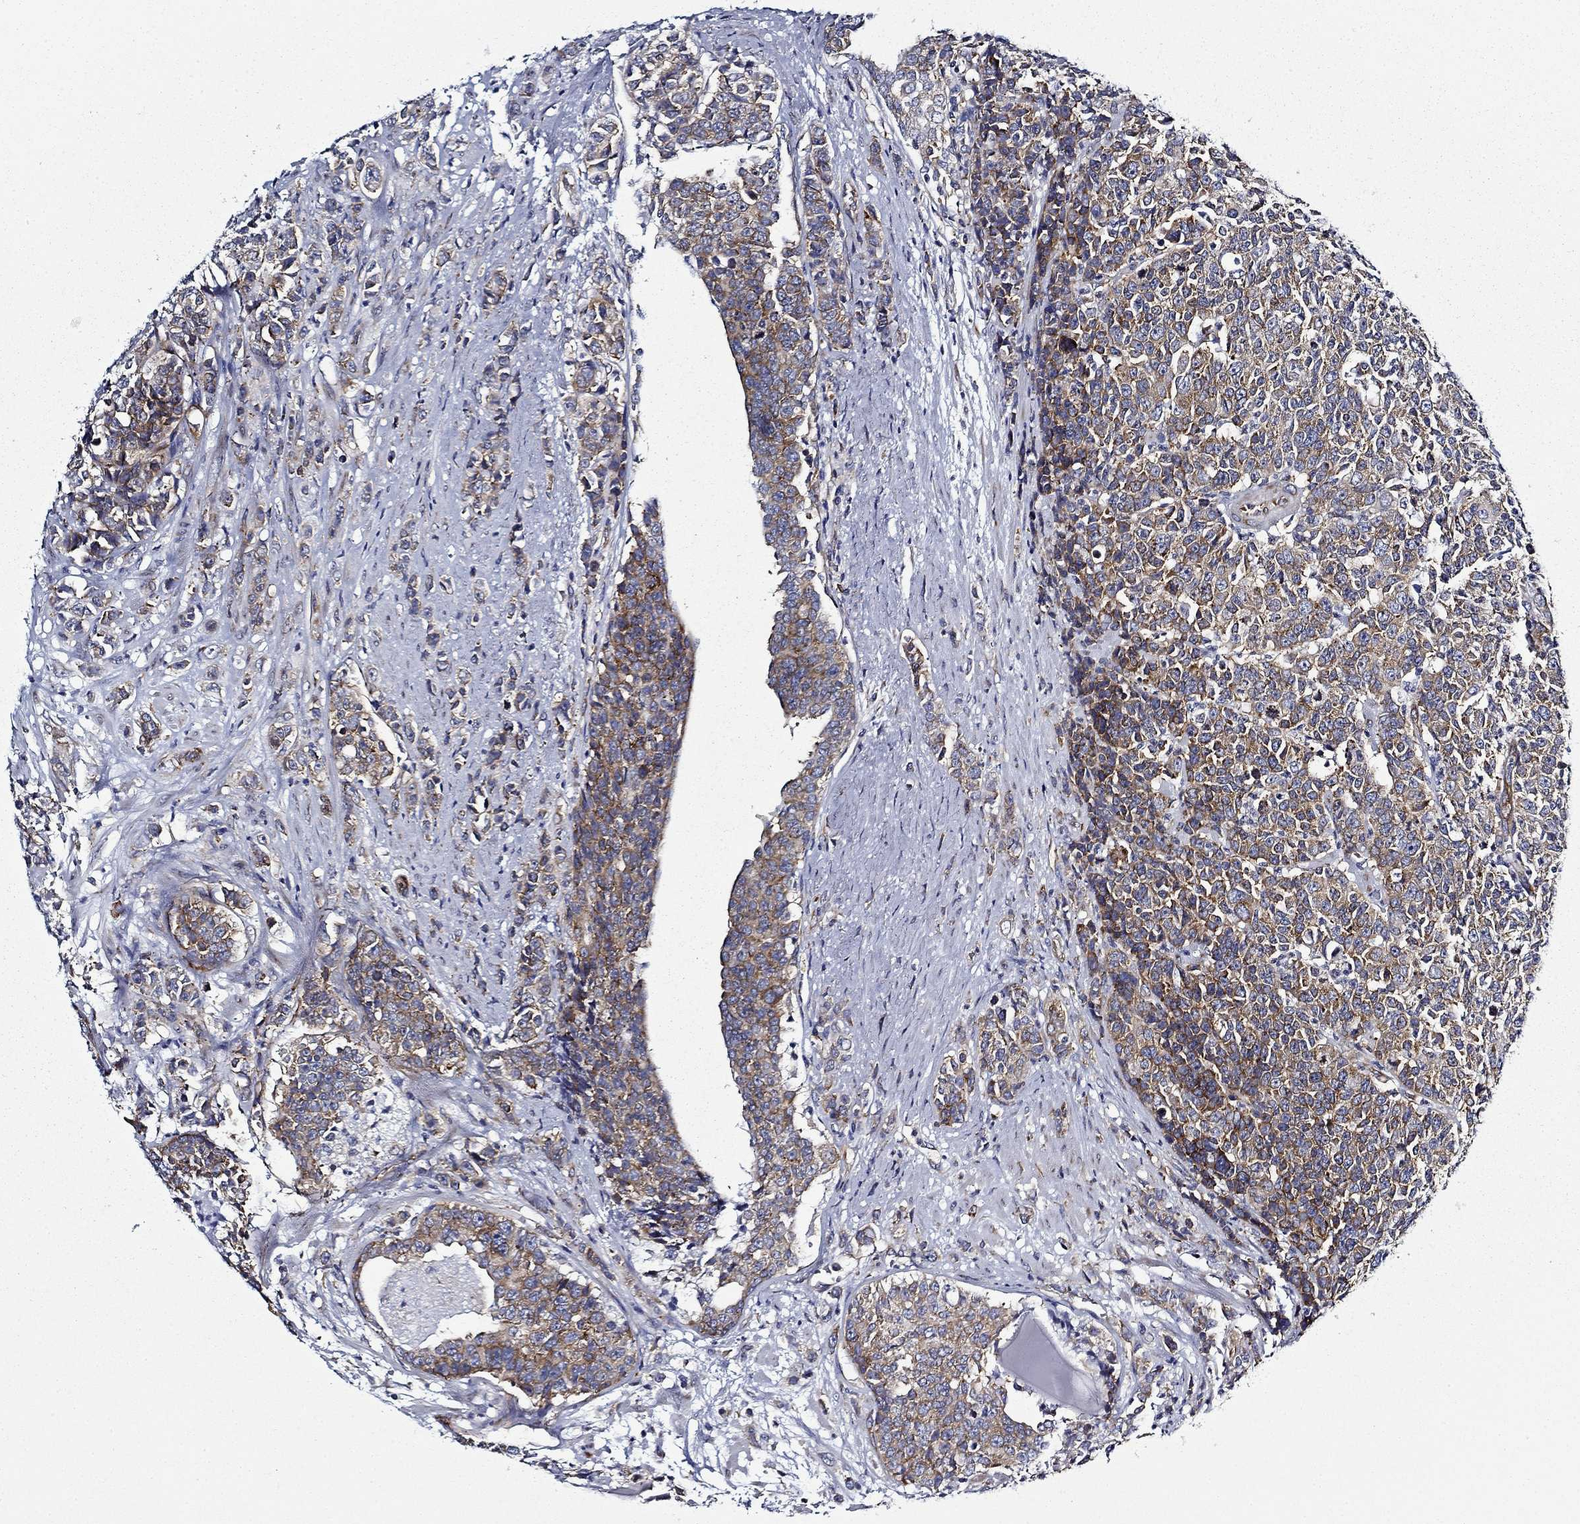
{"staining": {"intensity": "weak", "quantity": "25%-75%", "location": "cytoplasmic/membranous"}, "tissue": "prostate cancer", "cell_type": "Tumor cells", "image_type": "cancer", "snomed": [{"axis": "morphology", "description": "Adenocarcinoma, NOS"}, {"axis": "topography", "description": "Prostate"}], "caption": "High-power microscopy captured an IHC image of prostate cancer (adenocarcinoma), revealing weak cytoplasmic/membranous staining in approximately 25%-75% of tumor cells. Using DAB (brown) and hematoxylin (blue) stains, captured at high magnification using brightfield microscopy.", "gene": "FXR1", "patient": {"sex": "male", "age": 67}}